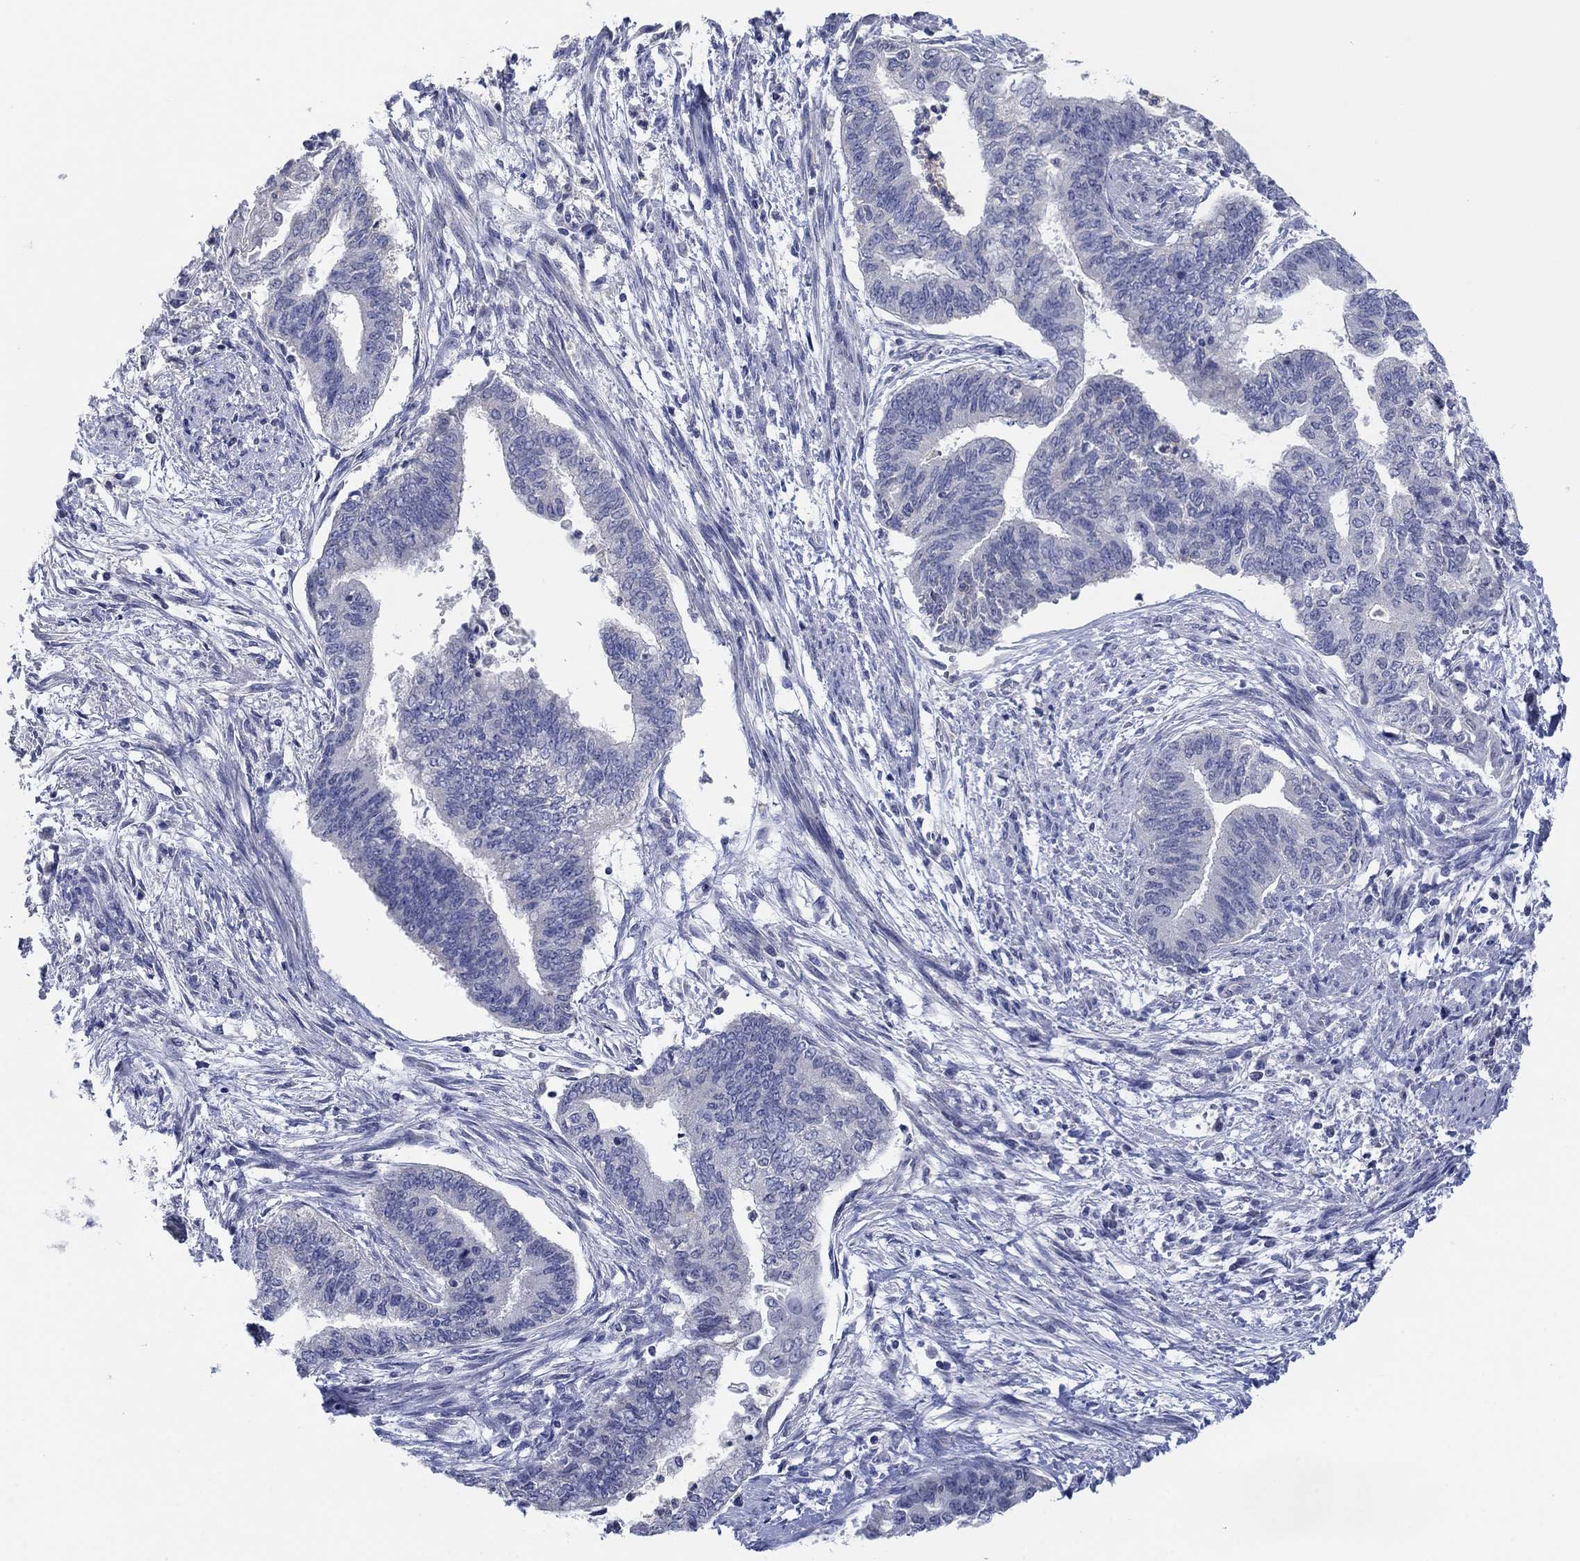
{"staining": {"intensity": "negative", "quantity": "none", "location": "none"}, "tissue": "endometrial cancer", "cell_type": "Tumor cells", "image_type": "cancer", "snomed": [{"axis": "morphology", "description": "Adenocarcinoma, NOS"}, {"axis": "topography", "description": "Endometrium"}], "caption": "DAB (3,3'-diaminobenzidine) immunohistochemical staining of endometrial cancer (adenocarcinoma) reveals no significant staining in tumor cells.", "gene": "FER1L6", "patient": {"sex": "female", "age": 65}}